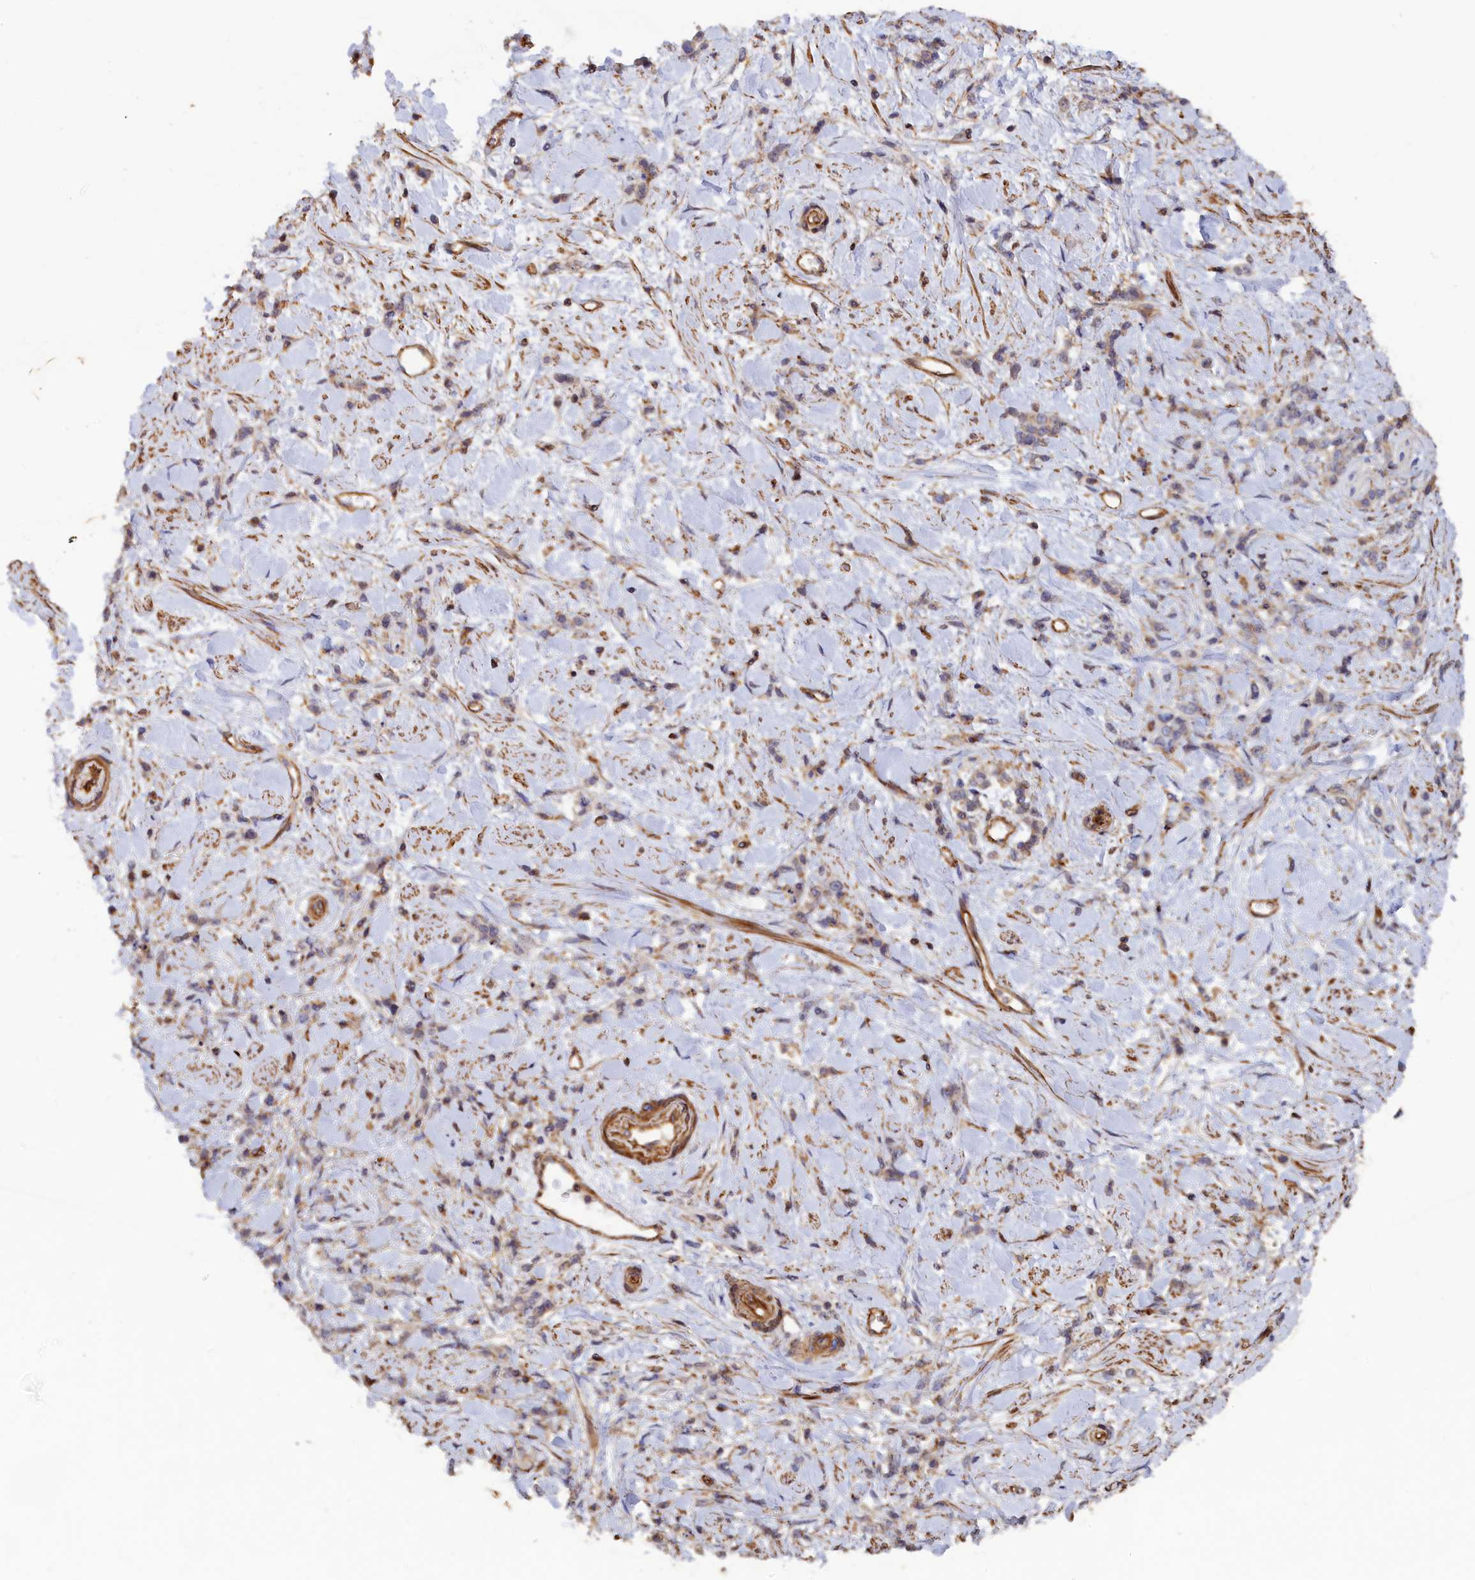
{"staining": {"intensity": "negative", "quantity": "none", "location": "none"}, "tissue": "stomach cancer", "cell_type": "Tumor cells", "image_type": "cancer", "snomed": [{"axis": "morphology", "description": "Adenocarcinoma, NOS"}, {"axis": "topography", "description": "Stomach"}], "caption": "Immunohistochemical staining of human stomach cancer exhibits no significant positivity in tumor cells. (Stains: DAB IHC with hematoxylin counter stain, Microscopy: brightfield microscopy at high magnification).", "gene": "ANKRD27", "patient": {"sex": "female", "age": 60}}